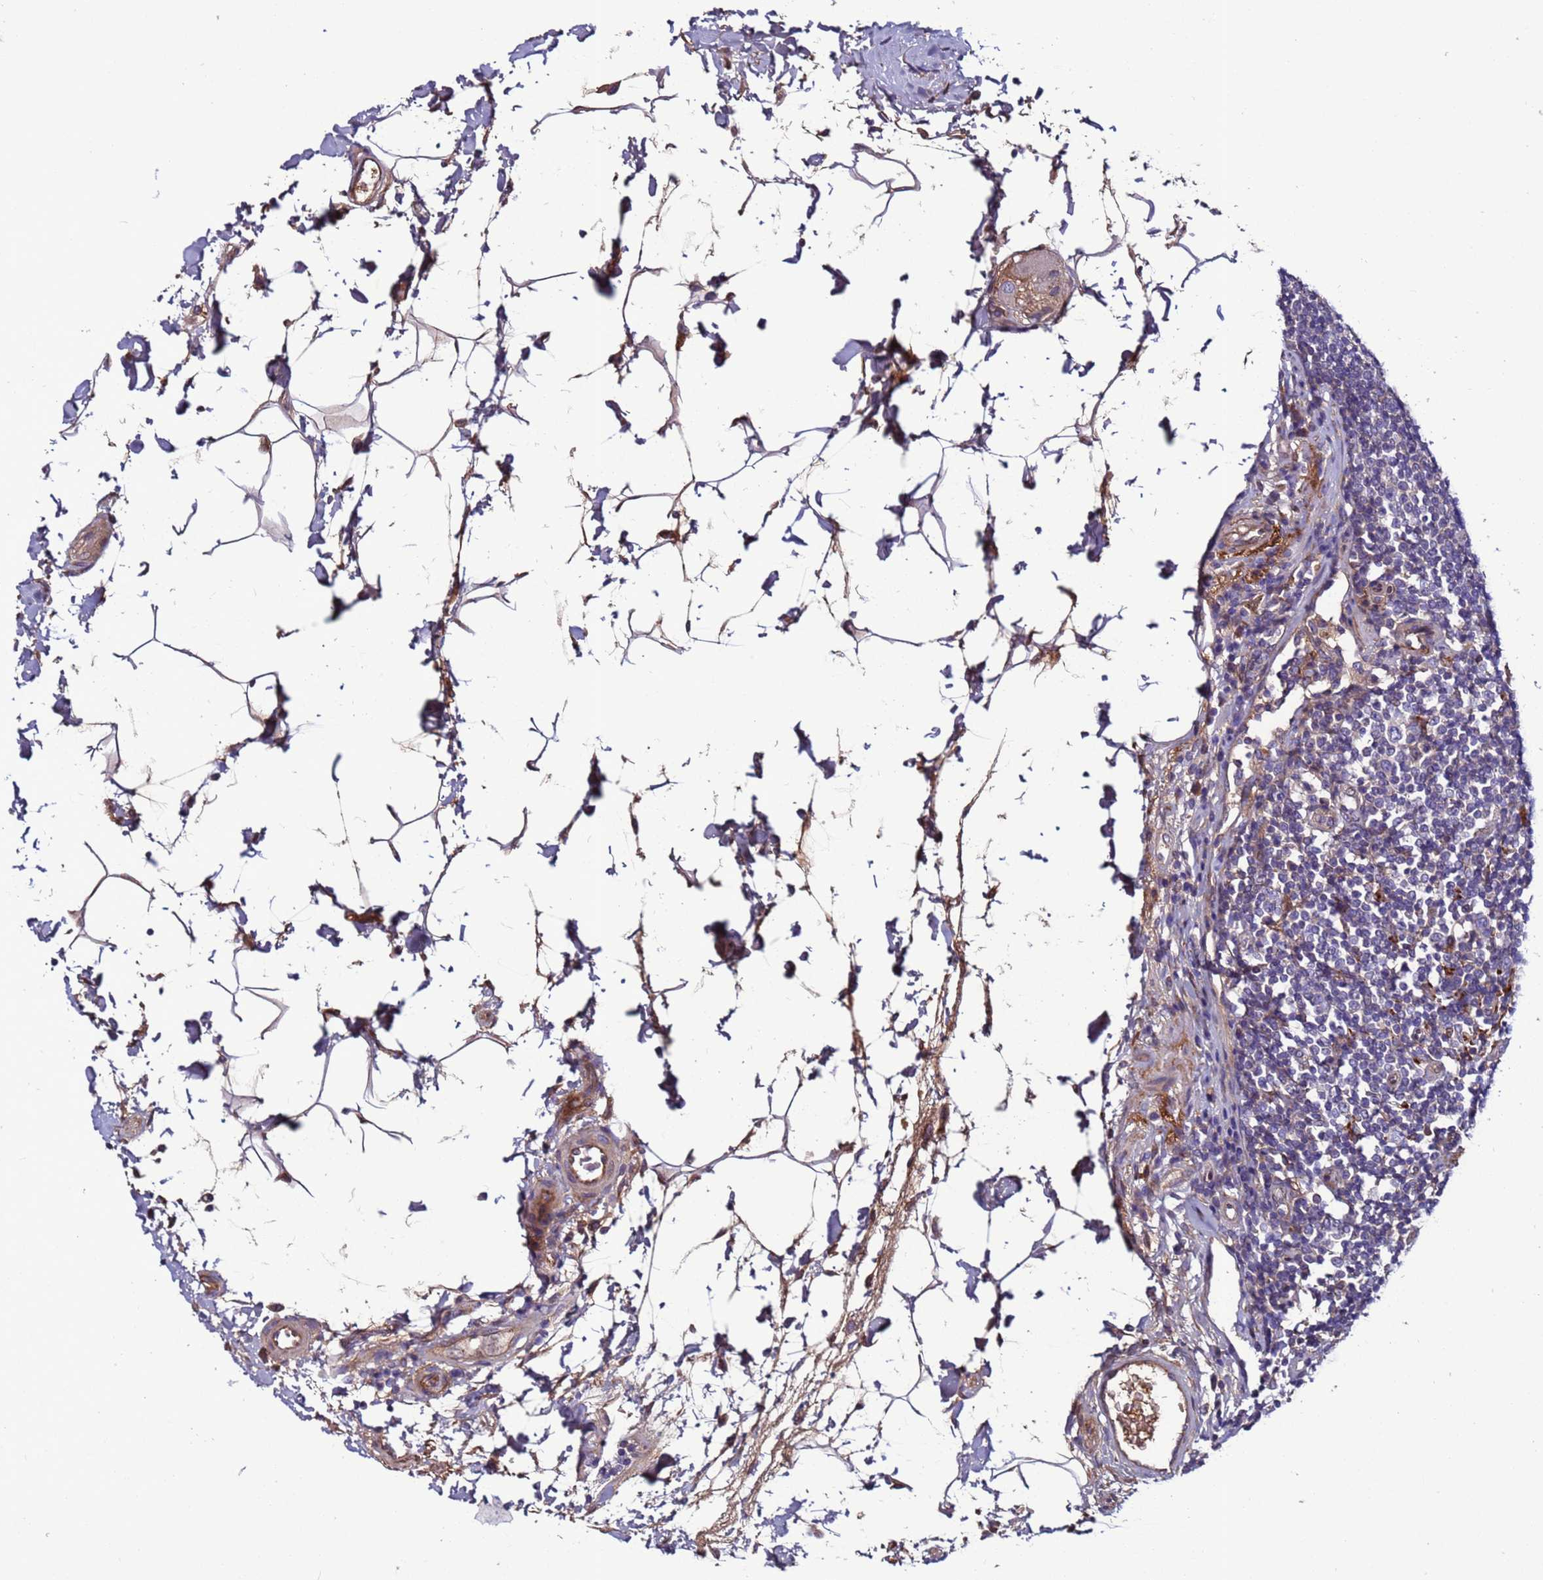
{"staining": {"intensity": "moderate", "quantity": ">75%", "location": "cytoplasmic/membranous"}, "tissue": "colon", "cell_type": "Endothelial cells", "image_type": "normal", "snomed": [{"axis": "morphology", "description": "Normal tissue, NOS"}, {"axis": "topography", "description": "Colon"}], "caption": "The image shows immunohistochemical staining of normal colon. There is moderate cytoplasmic/membranous expression is appreciated in approximately >75% of endothelial cells.", "gene": "C8G", "patient": {"sex": "female", "age": 79}}